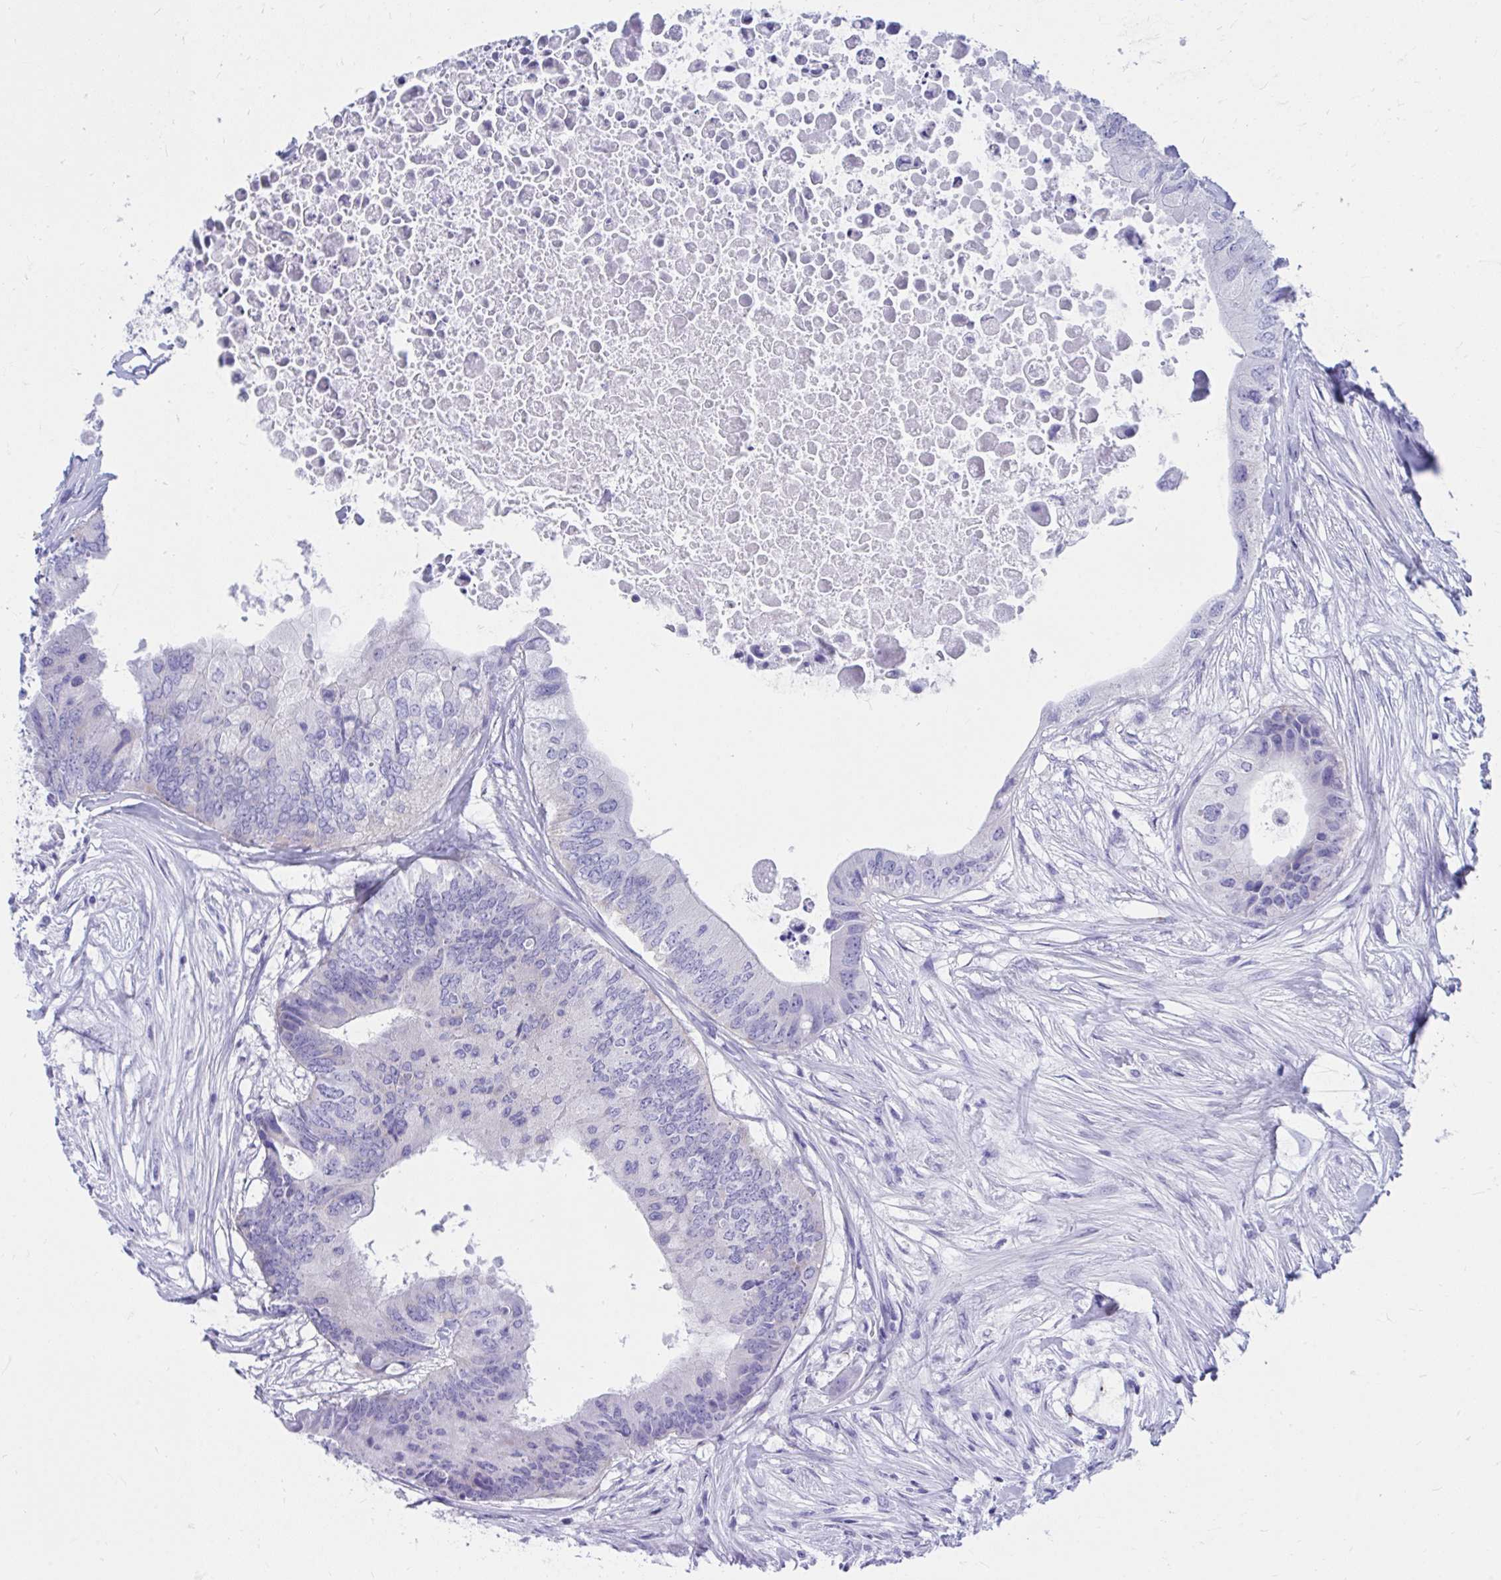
{"staining": {"intensity": "negative", "quantity": "none", "location": "none"}, "tissue": "colorectal cancer", "cell_type": "Tumor cells", "image_type": "cancer", "snomed": [{"axis": "morphology", "description": "Adenocarcinoma, NOS"}, {"axis": "topography", "description": "Colon"}], "caption": "Photomicrograph shows no protein positivity in tumor cells of colorectal adenocarcinoma tissue. The staining is performed using DAB brown chromogen with nuclei counter-stained in using hematoxylin.", "gene": "SHISA8", "patient": {"sex": "male", "age": 71}}